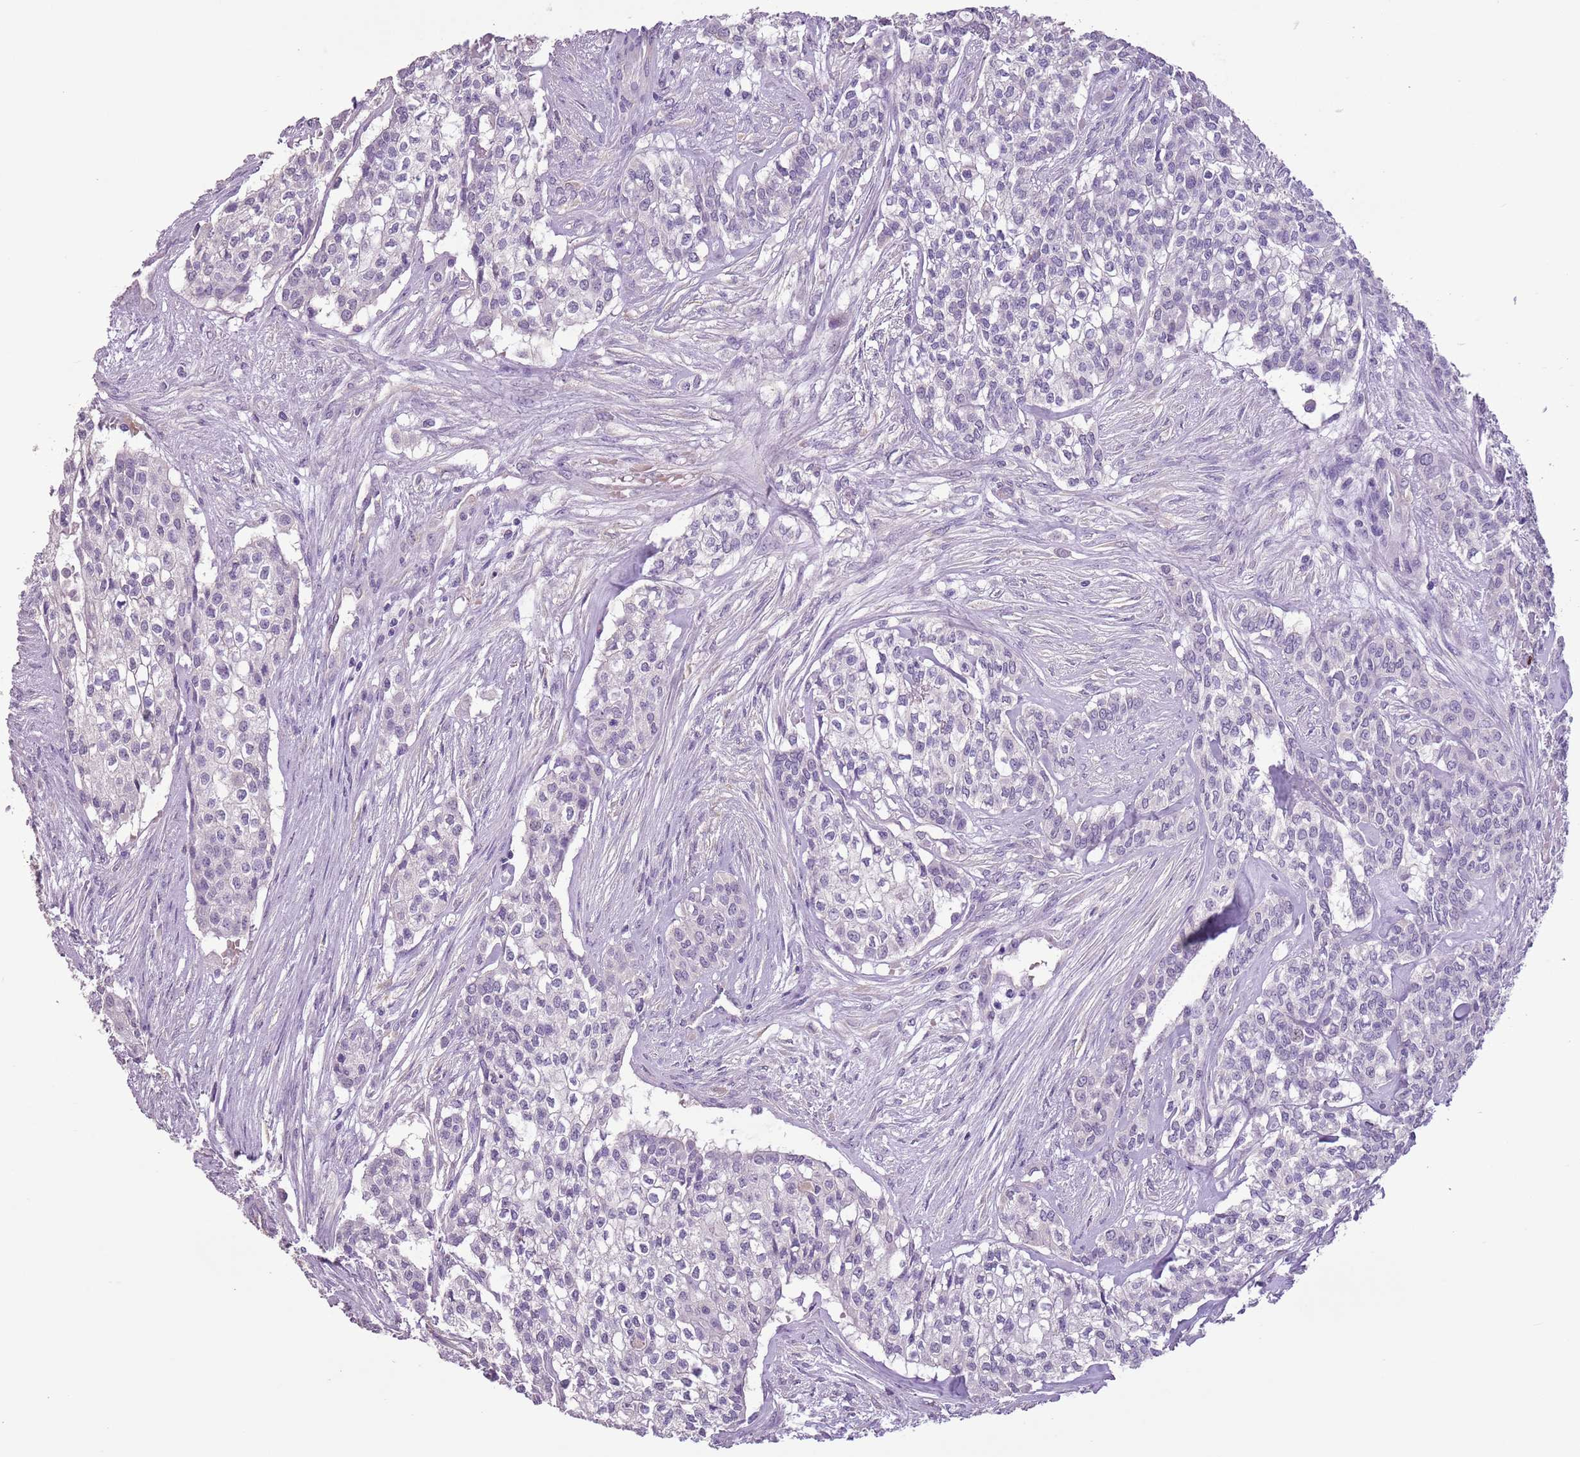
{"staining": {"intensity": "negative", "quantity": "none", "location": "none"}, "tissue": "head and neck cancer", "cell_type": "Tumor cells", "image_type": "cancer", "snomed": [{"axis": "morphology", "description": "Adenocarcinoma, NOS"}, {"axis": "topography", "description": "Head-Neck"}], "caption": "The immunohistochemistry photomicrograph has no significant staining in tumor cells of head and neck adenocarcinoma tissue.", "gene": "CELF6", "patient": {"sex": "male", "age": 81}}